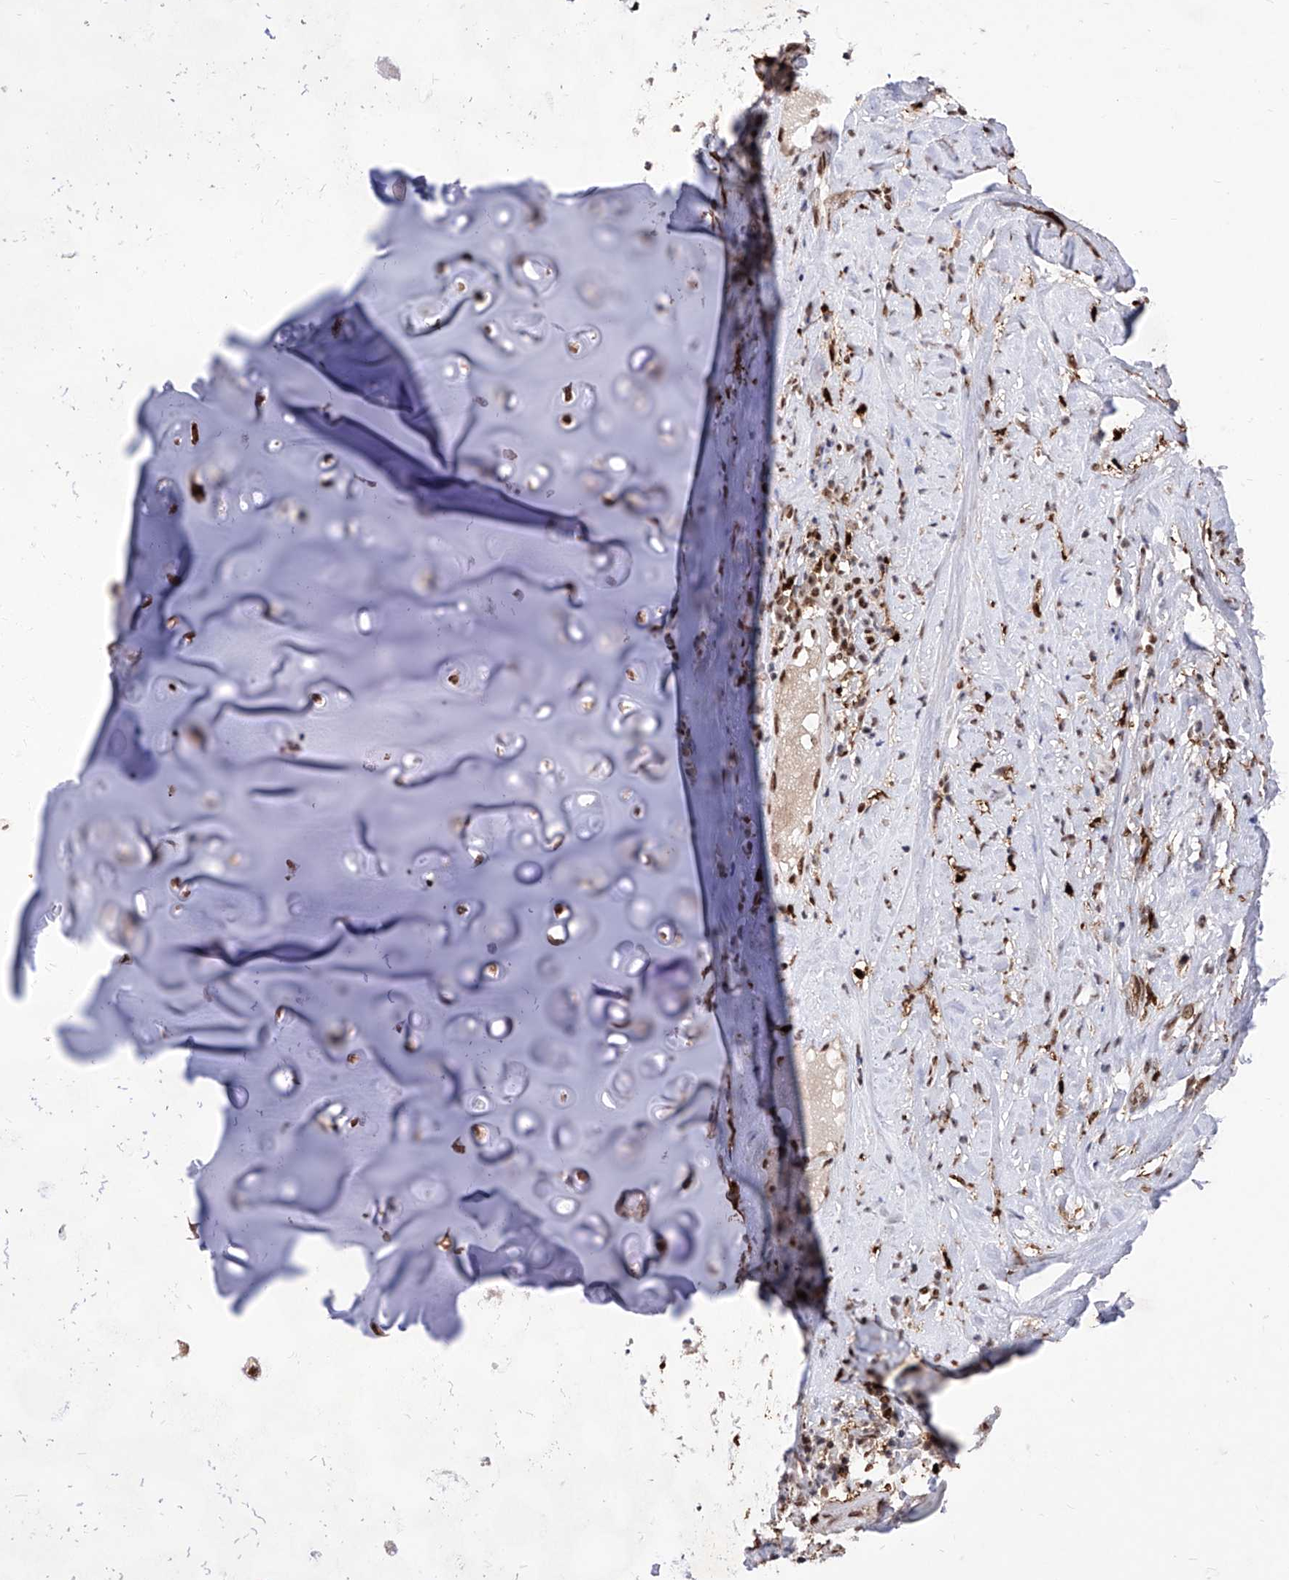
{"staining": {"intensity": "negative", "quantity": "none", "location": "none"}, "tissue": "adipose tissue", "cell_type": "Adipocytes", "image_type": "normal", "snomed": [{"axis": "morphology", "description": "Normal tissue, NOS"}, {"axis": "morphology", "description": "Basal cell carcinoma"}, {"axis": "topography", "description": "Cartilage tissue"}, {"axis": "topography", "description": "Nasopharynx"}, {"axis": "topography", "description": "Oral tissue"}], "caption": "Histopathology image shows no significant protein positivity in adipocytes of normal adipose tissue. (DAB immunohistochemistry (IHC) with hematoxylin counter stain).", "gene": "PHF5A", "patient": {"sex": "female", "age": 77}}